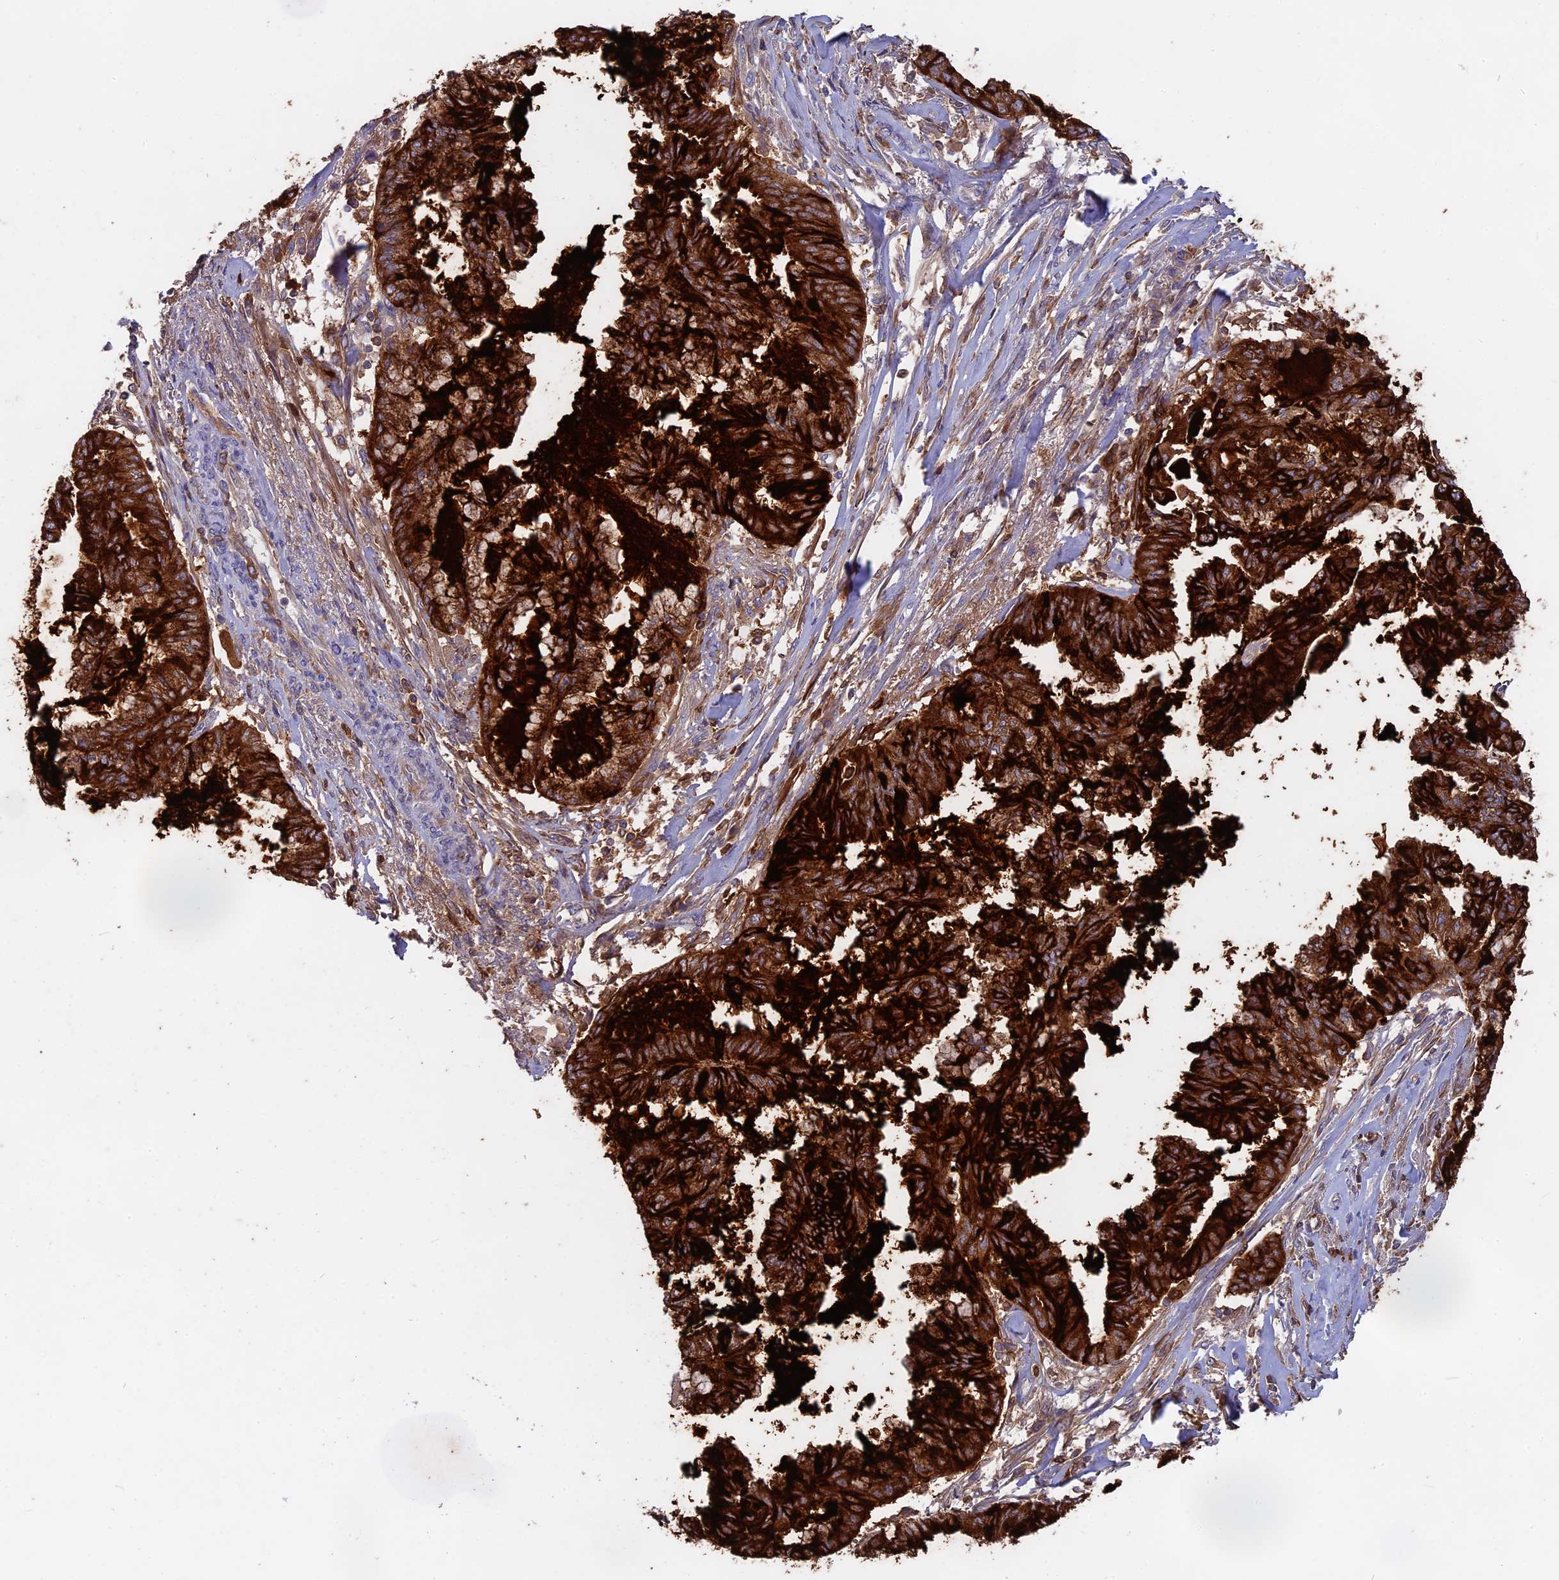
{"staining": {"intensity": "strong", "quantity": ">75%", "location": "cytoplasmic/membranous"}, "tissue": "endometrial cancer", "cell_type": "Tumor cells", "image_type": "cancer", "snomed": [{"axis": "morphology", "description": "Adenocarcinoma, NOS"}, {"axis": "topography", "description": "Endometrium"}], "caption": "Immunohistochemical staining of endometrial cancer reveals strong cytoplasmic/membranous protein staining in about >75% of tumor cells.", "gene": "TENT4B", "patient": {"sex": "female", "age": 86}}